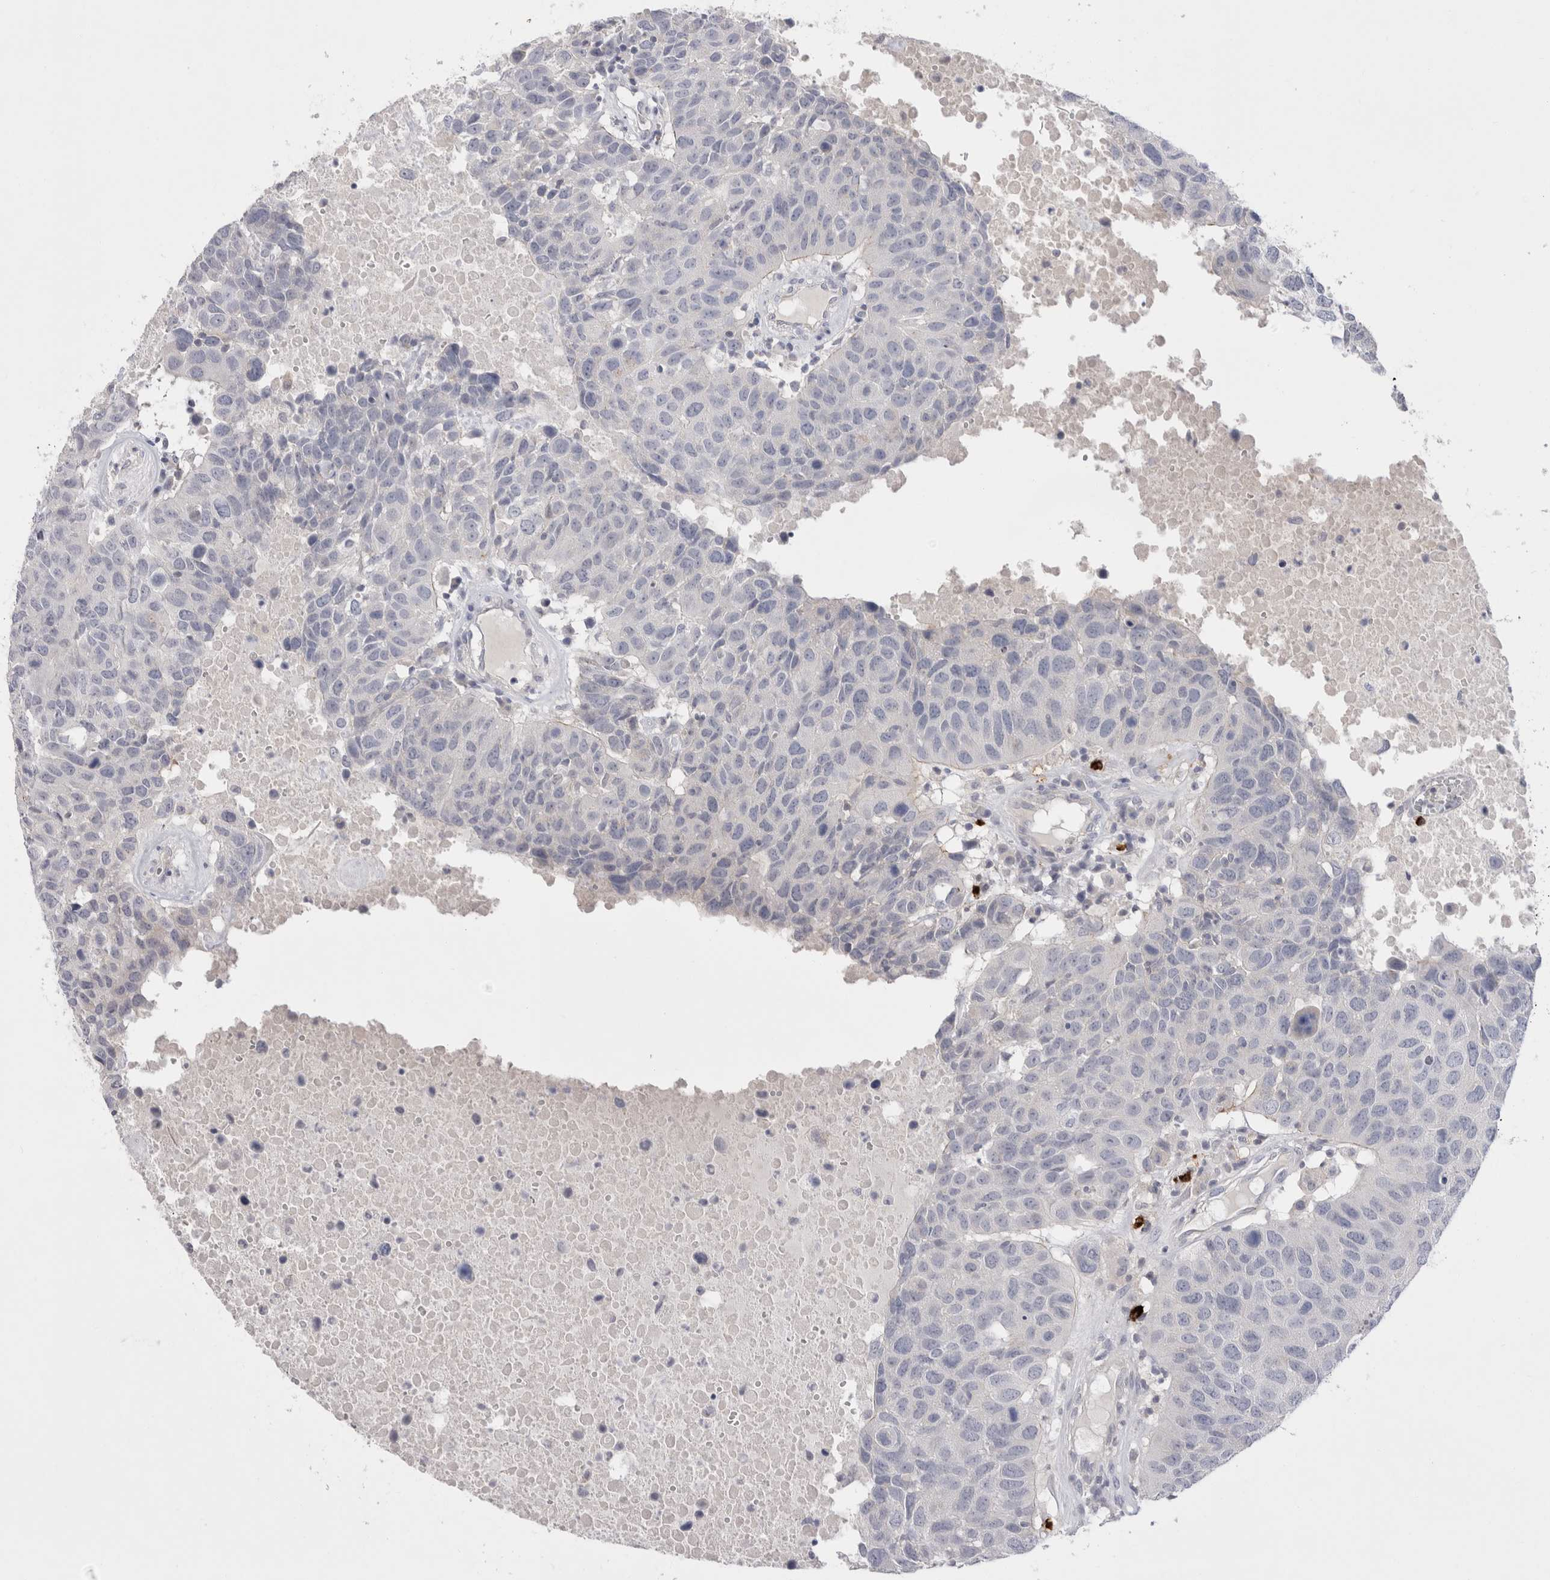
{"staining": {"intensity": "negative", "quantity": "none", "location": "none"}, "tissue": "head and neck cancer", "cell_type": "Tumor cells", "image_type": "cancer", "snomed": [{"axis": "morphology", "description": "Squamous cell carcinoma, NOS"}, {"axis": "topography", "description": "Head-Neck"}], "caption": "The IHC histopathology image has no significant staining in tumor cells of squamous cell carcinoma (head and neck) tissue. Brightfield microscopy of immunohistochemistry stained with DAB (3,3'-diaminobenzidine) (brown) and hematoxylin (blue), captured at high magnification.", "gene": "SPINK2", "patient": {"sex": "male", "age": 66}}